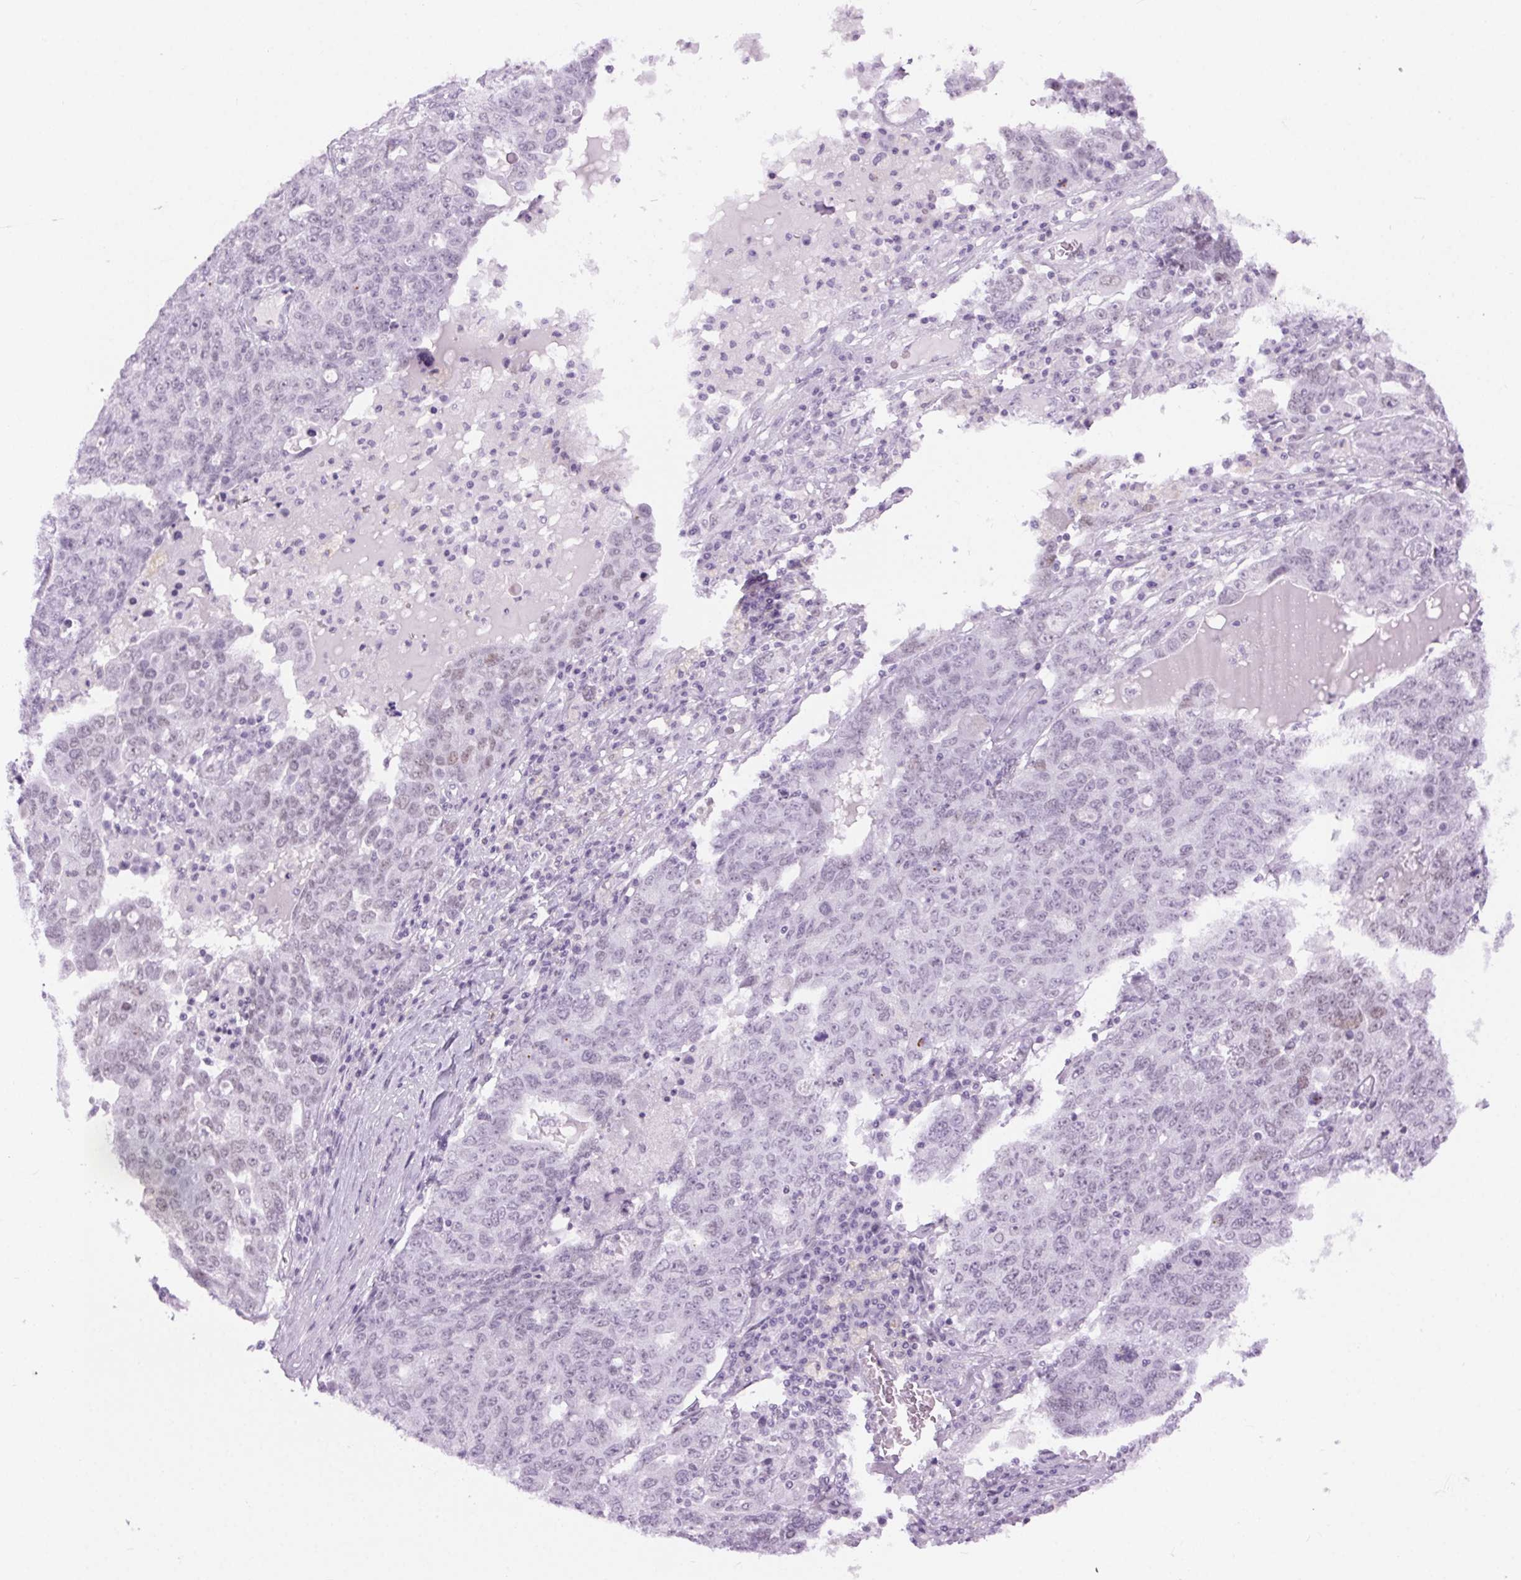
{"staining": {"intensity": "weak", "quantity": "25%-75%", "location": "nuclear"}, "tissue": "ovarian cancer", "cell_type": "Tumor cells", "image_type": "cancer", "snomed": [{"axis": "morphology", "description": "Carcinoma, endometroid"}, {"axis": "topography", "description": "Ovary"}], "caption": "Approximately 25%-75% of tumor cells in ovarian cancer (endometroid carcinoma) reveal weak nuclear protein staining as visualized by brown immunohistochemical staining.", "gene": "BEND2", "patient": {"sex": "female", "age": 62}}